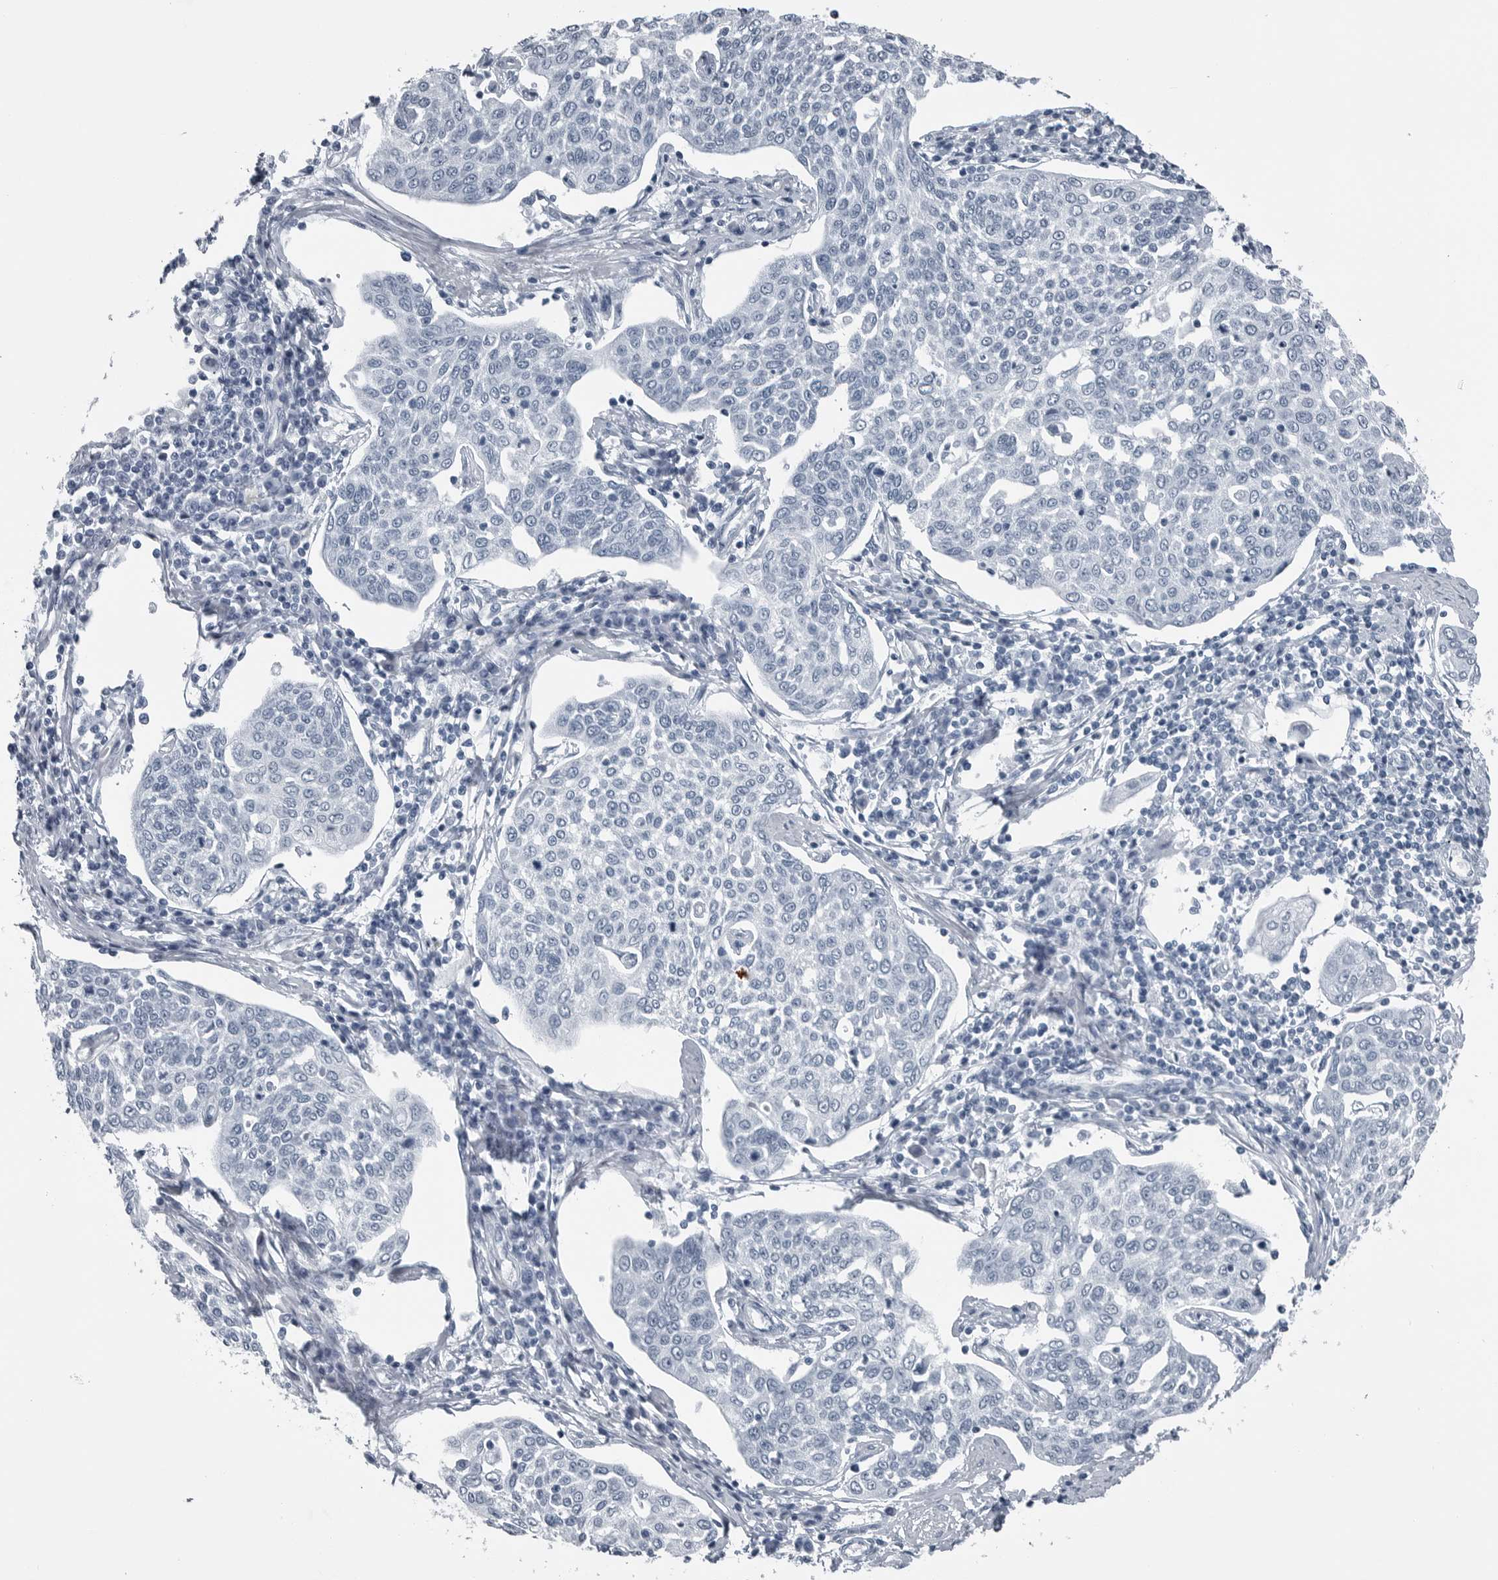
{"staining": {"intensity": "negative", "quantity": "none", "location": "none"}, "tissue": "cervical cancer", "cell_type": "Tumor cells", "image_type": "cancer", "snomed": [{"axis": "morphology", "description": "Squamous cell carcinoma, NOS"}, {"axis": "topography", "description": "Cervix"}], "caption": "Tumor cells are negative for brown protein staining in cervical cancer (squamous cell carcinoma).", "gene": "SPINK1", "patient": {"sex": "female", "age": 34}}